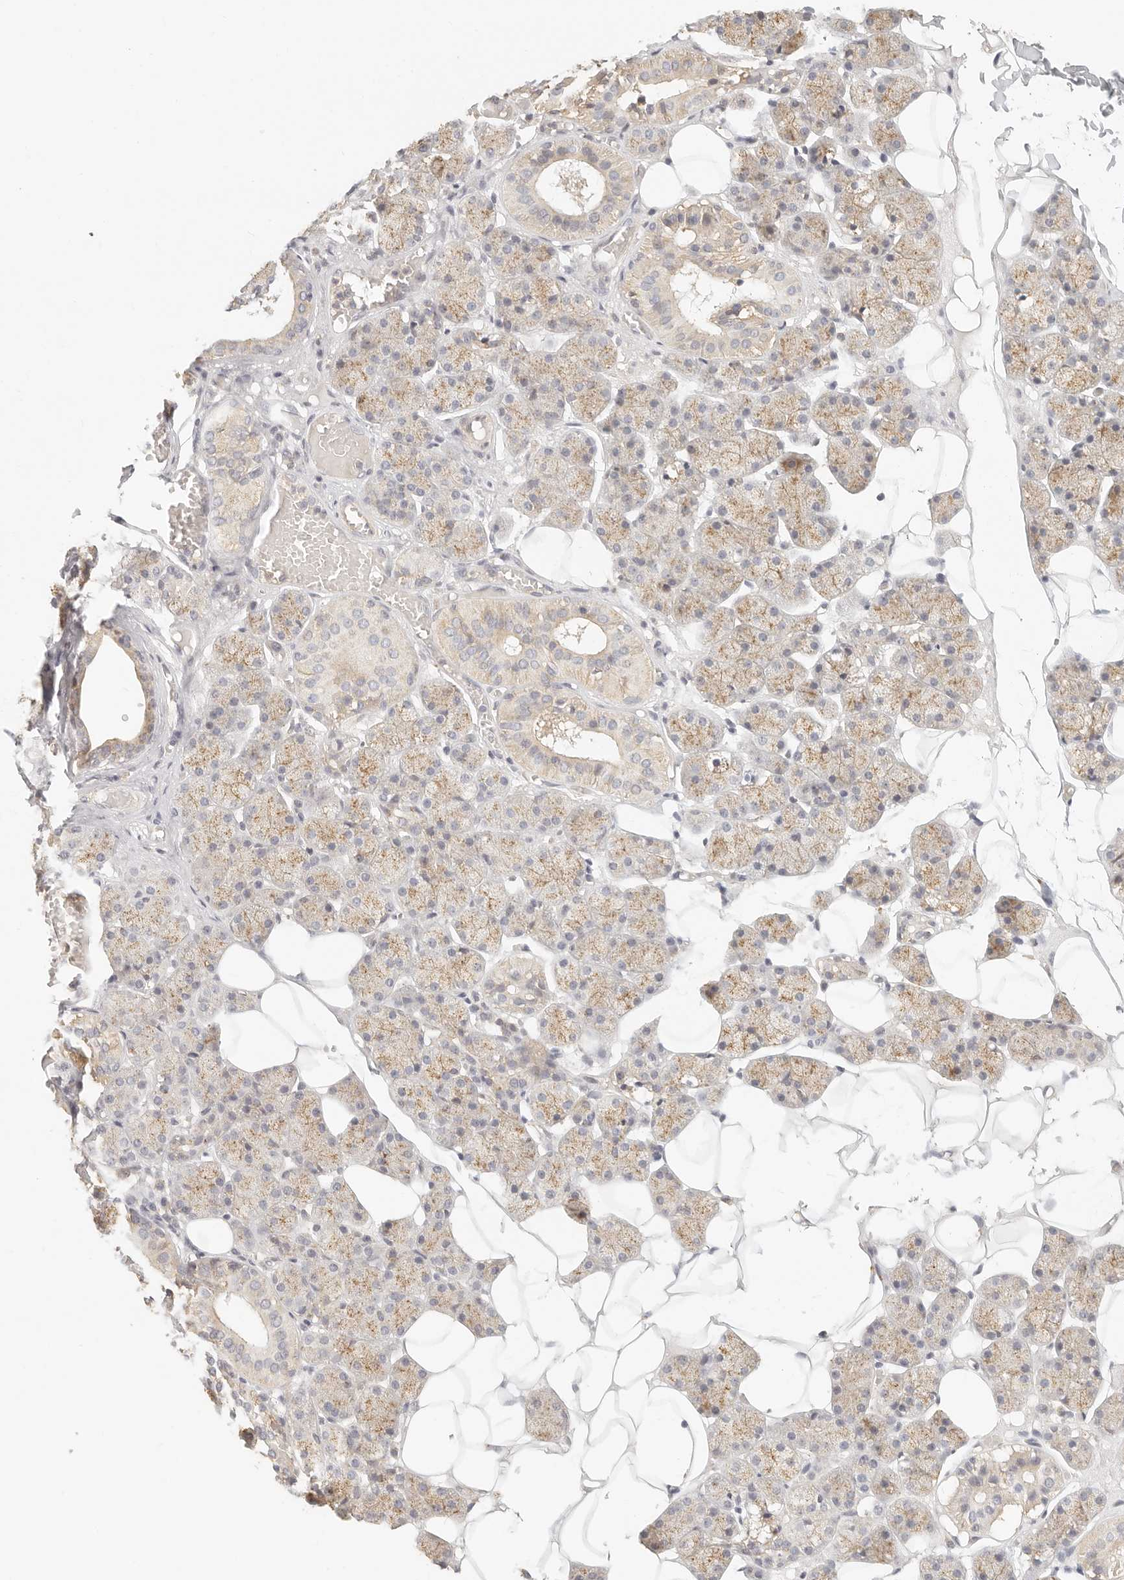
{"staining": {"intensity": "weak", "quantity": ">75%", "location": "cytoplasmic/membranous"}, "tissue": "salivary gland", "cell_type": "Glandular cells", "image_type": "normal", "snomed": [{"axis": "morphology", "description": "Normal tissue, NOS"}, {"axis": "topography", "description": "Salivary gland"}], "caption": "Salivary gland stained with IHC exhibits weak cytoplasmic/membranous staining in about >75% of glandular cells.", "gene": "CNMD", "patient": {"sex": "female", "age": 33}}